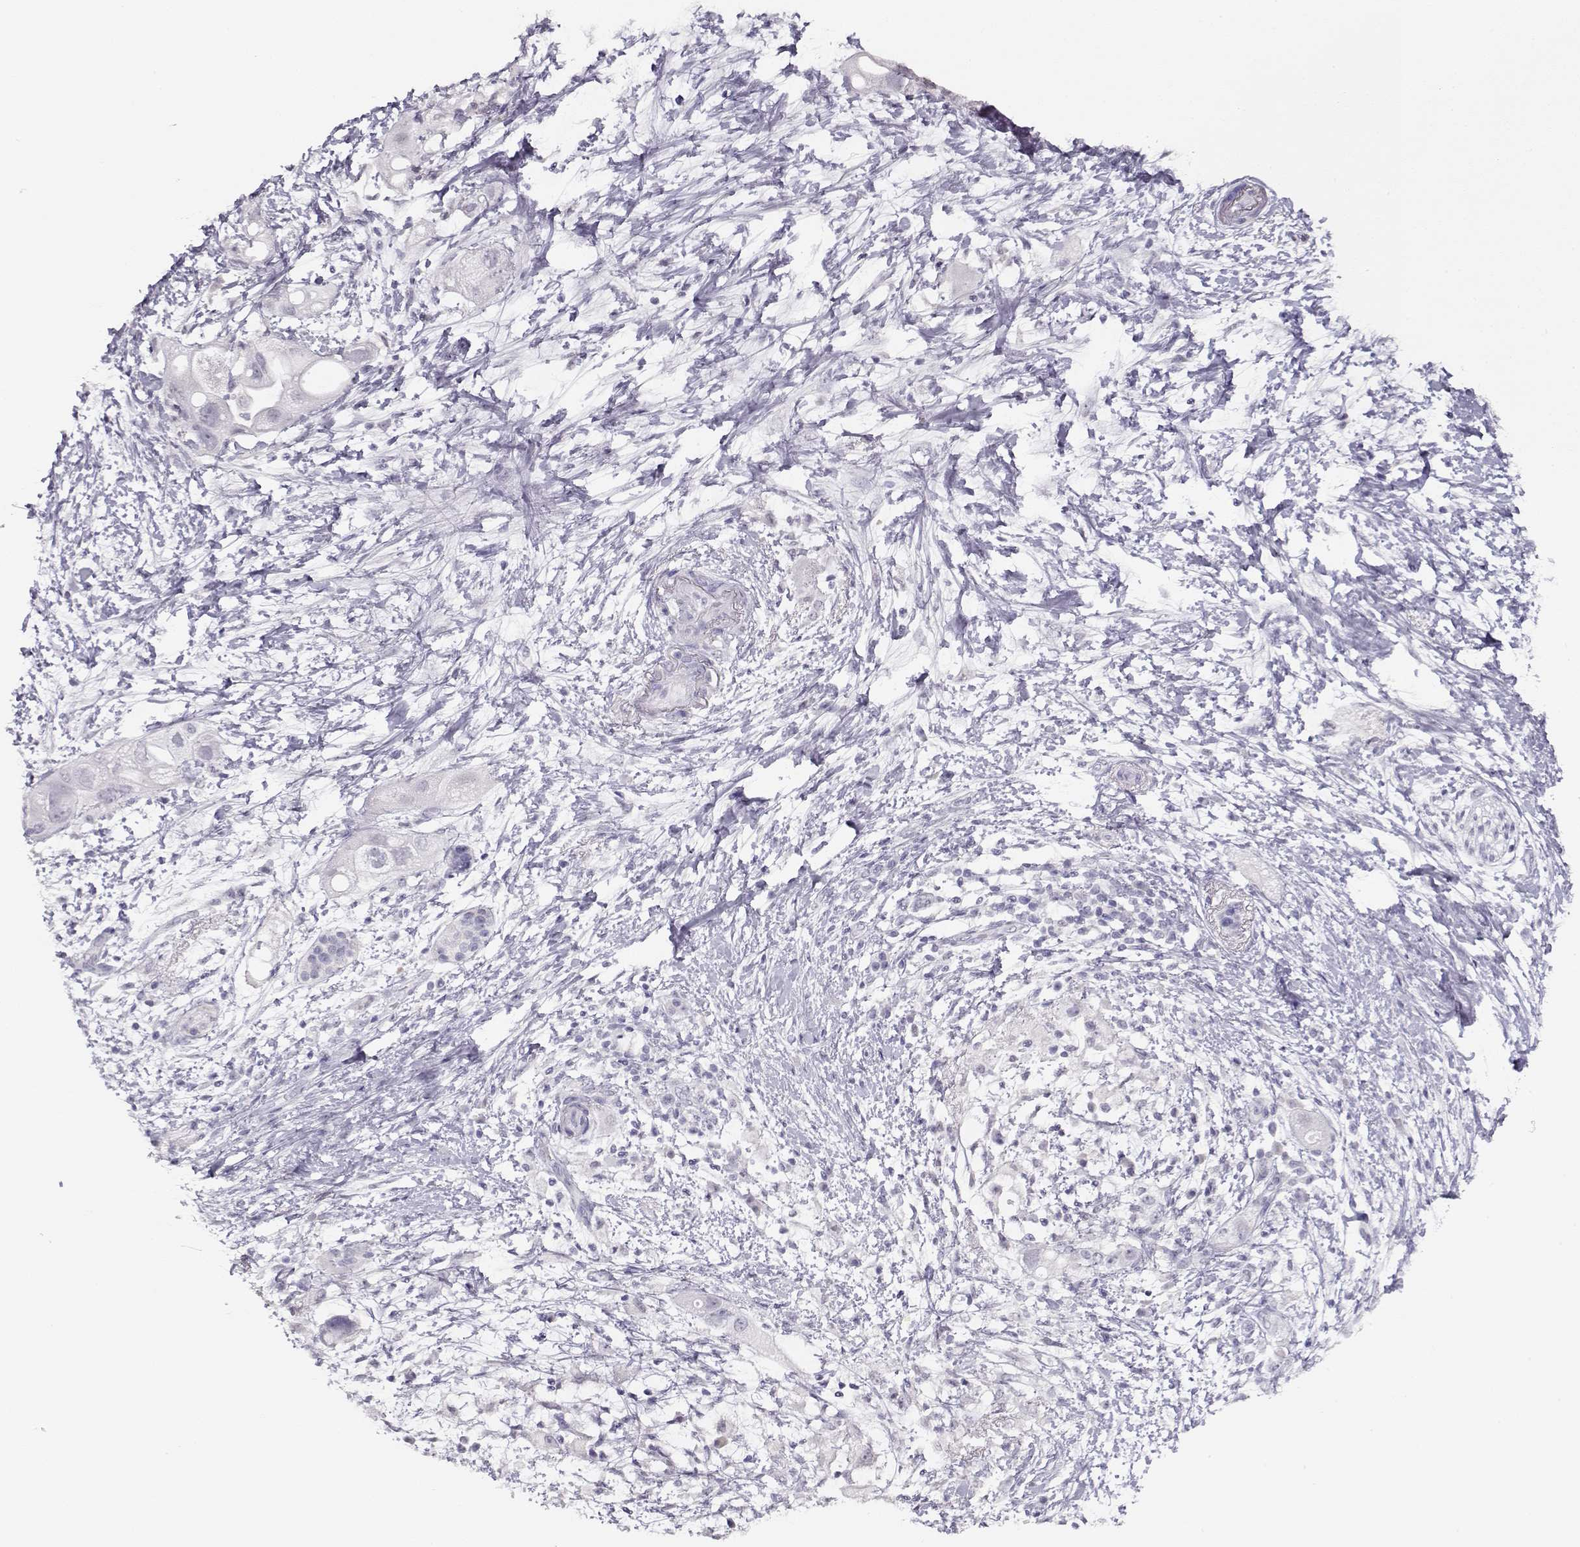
{"staining": {"intensity": "negative", "quantity": "none", "location": "none"}, "tissue": "pancreatic cancer", "cell_type": "Tumor cells", "image_type": "cancer", "snomed": [{"axis": "morphology", "description": "Adenocarcinoma, NOS"}, {"axis": "topography", "description": "Pancreas"}], "caption": "Image shows no significant protein staining in tumor cells of adenocarcinoma (pancreatic).", "gene": "IMPG1", "patient": {"sex": "female", "age": 72}}